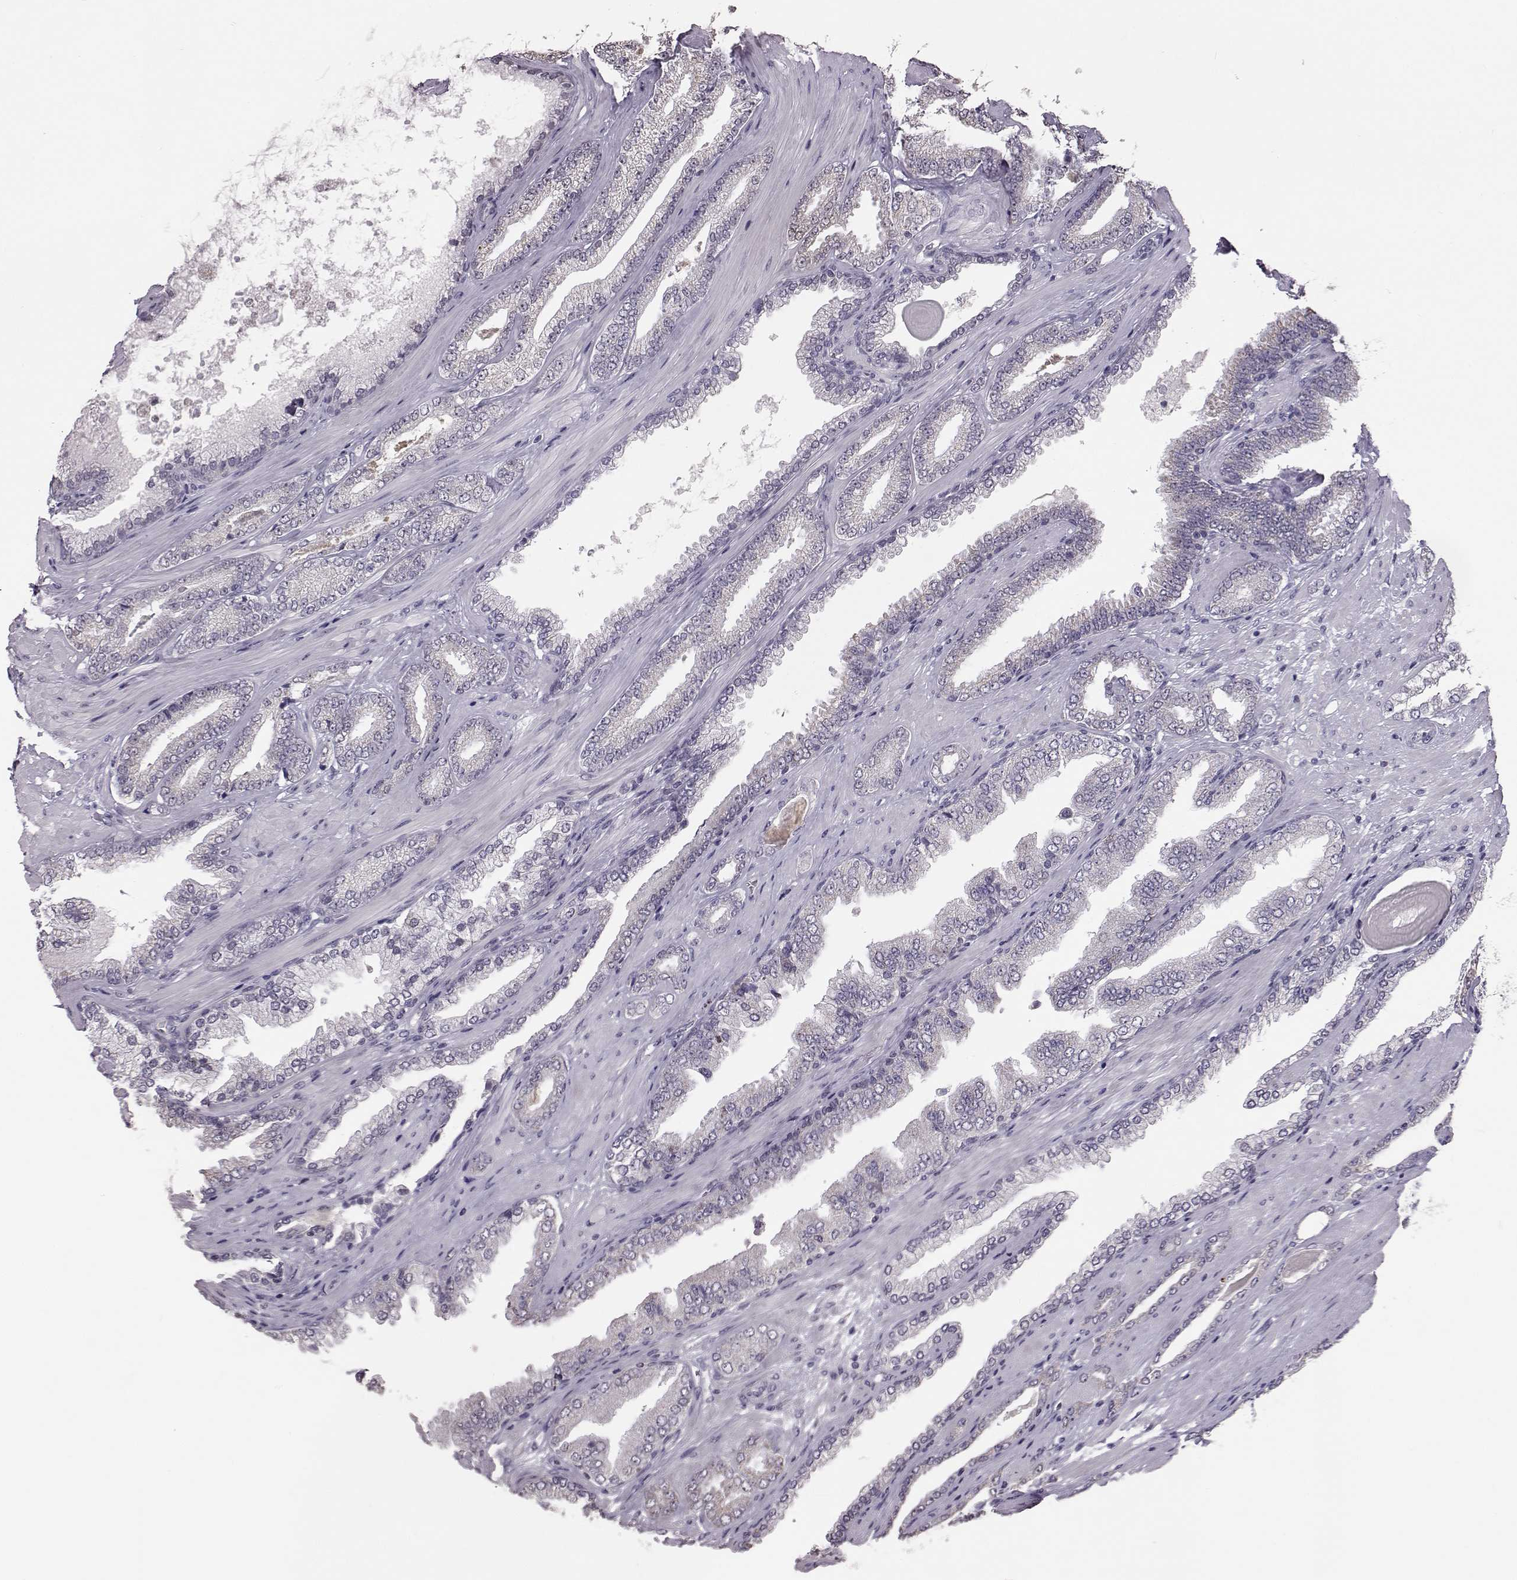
{"staining": {"intensity": "weak", "quantity": "<25%", "location": "cytoplasmic/membranous"}, "tissue": "prostate cancer", "cell_type": "Tumor cells", "image_type": "cancer", "snomed": [{"axis": "morphology", "description": "Adenocarcinoma, Low grade"}, {"axis": "topography", "description": "Prostate"}], "caption": "An immunohistochemistry photomicrograph of prostate cancer (low-grade adenocarcinoma) is shown. There is no staining in tumor cells of prostate cancer (low-grade adenocarcinoma).", "gene": "ALDH3A1", "patient": {"sex": "male", "age": 61}}